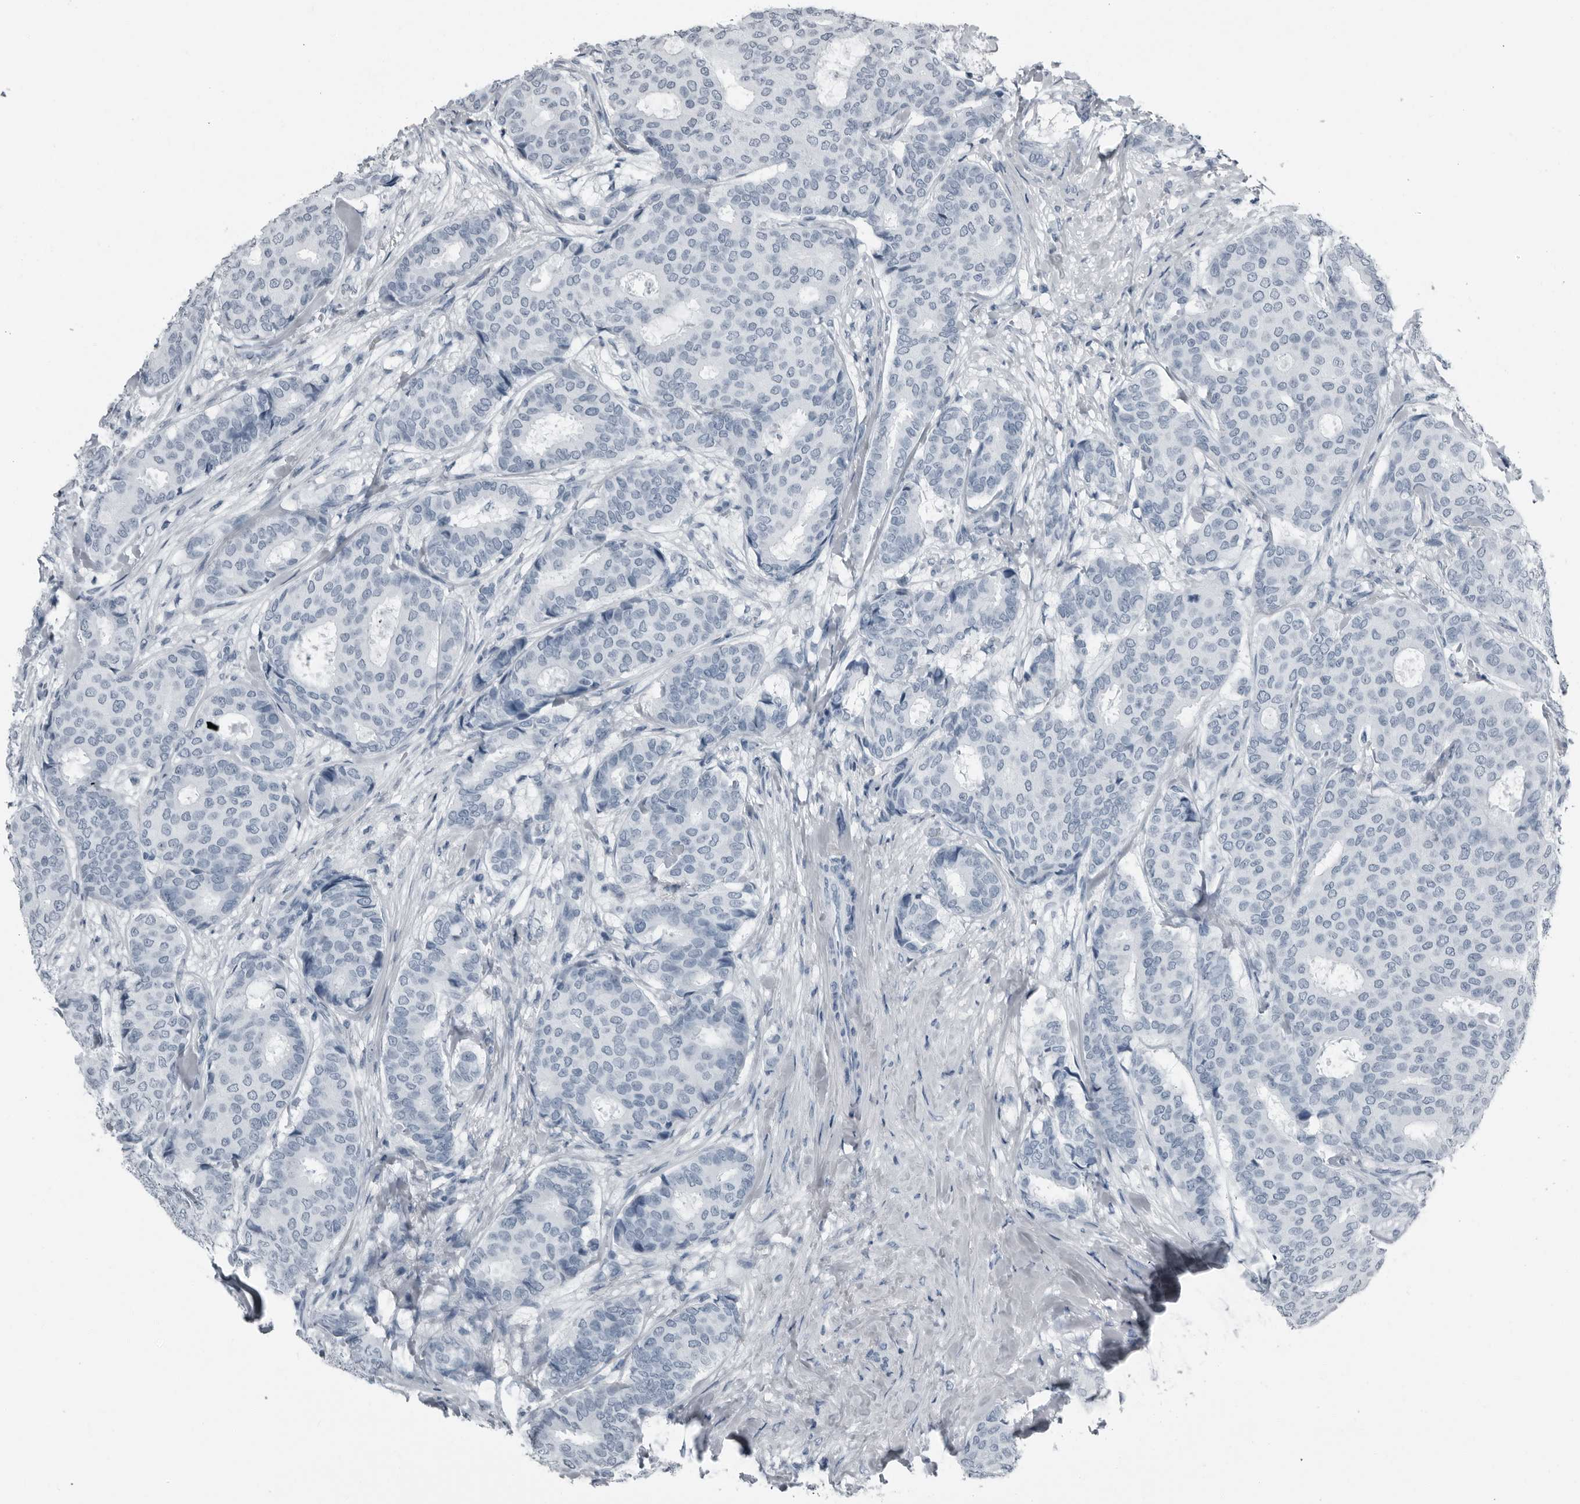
{"staining": {"intensity": "negative", "quantity": "none", "location": "none"}, "tissue": "breast cancer", "cell_type": "Tumor cells", "image_type": "cancer", "snomed": [{"axis": "morphology", "description": "Duct carcinoma"}, {"axis": "topography", "description": "Breast"}], "caption": "IHC photomicrograph of human breast cancer (infiltrating ductal carcinoma) stained for a protein (brown), which reveals no staining in tumor cells.", "gene": "PRSS1", "patient": {"sex": "female", "age": 75}}